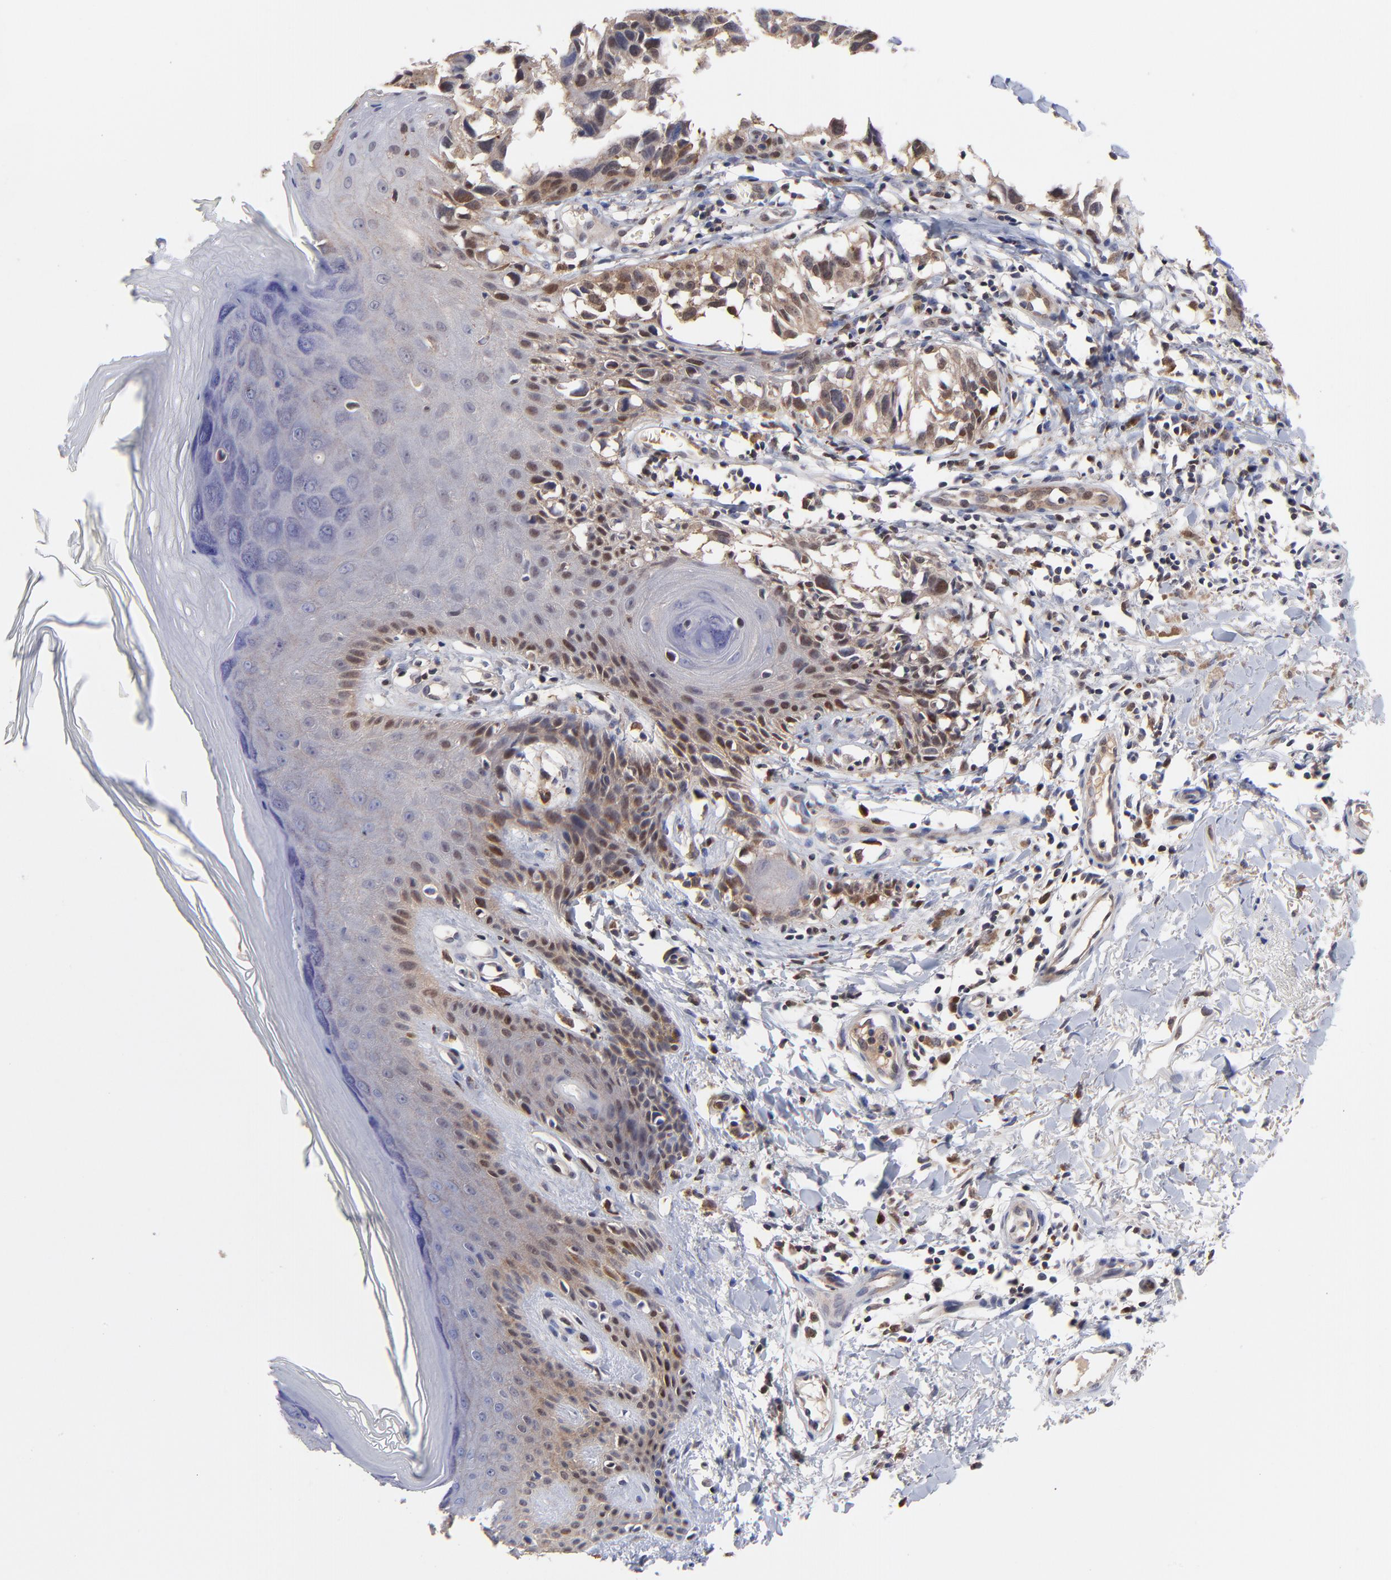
{"staining": {"intensity": "weak", "quantity": "25%-75%", "location": "cytoplasmic/membranous,nuclear"}, "tissue": "melanoma", "cell_type": "Tumor cells", "image_type": "cancer", "snomed": [{"axis": "morphology", "description": "Malignant melanoma, NOS"}, {"axis": "topography", "description": "Skin"}], "caption": "About 25%-75% of tumor cells in human malignant melanoma reveal weak cytoplasmic/membranous and nuclear protein staining as visualized by brown immunohistochemical staining.", "gene": "DCTPP1", "patient": {"sex": "female", "age": 77}}